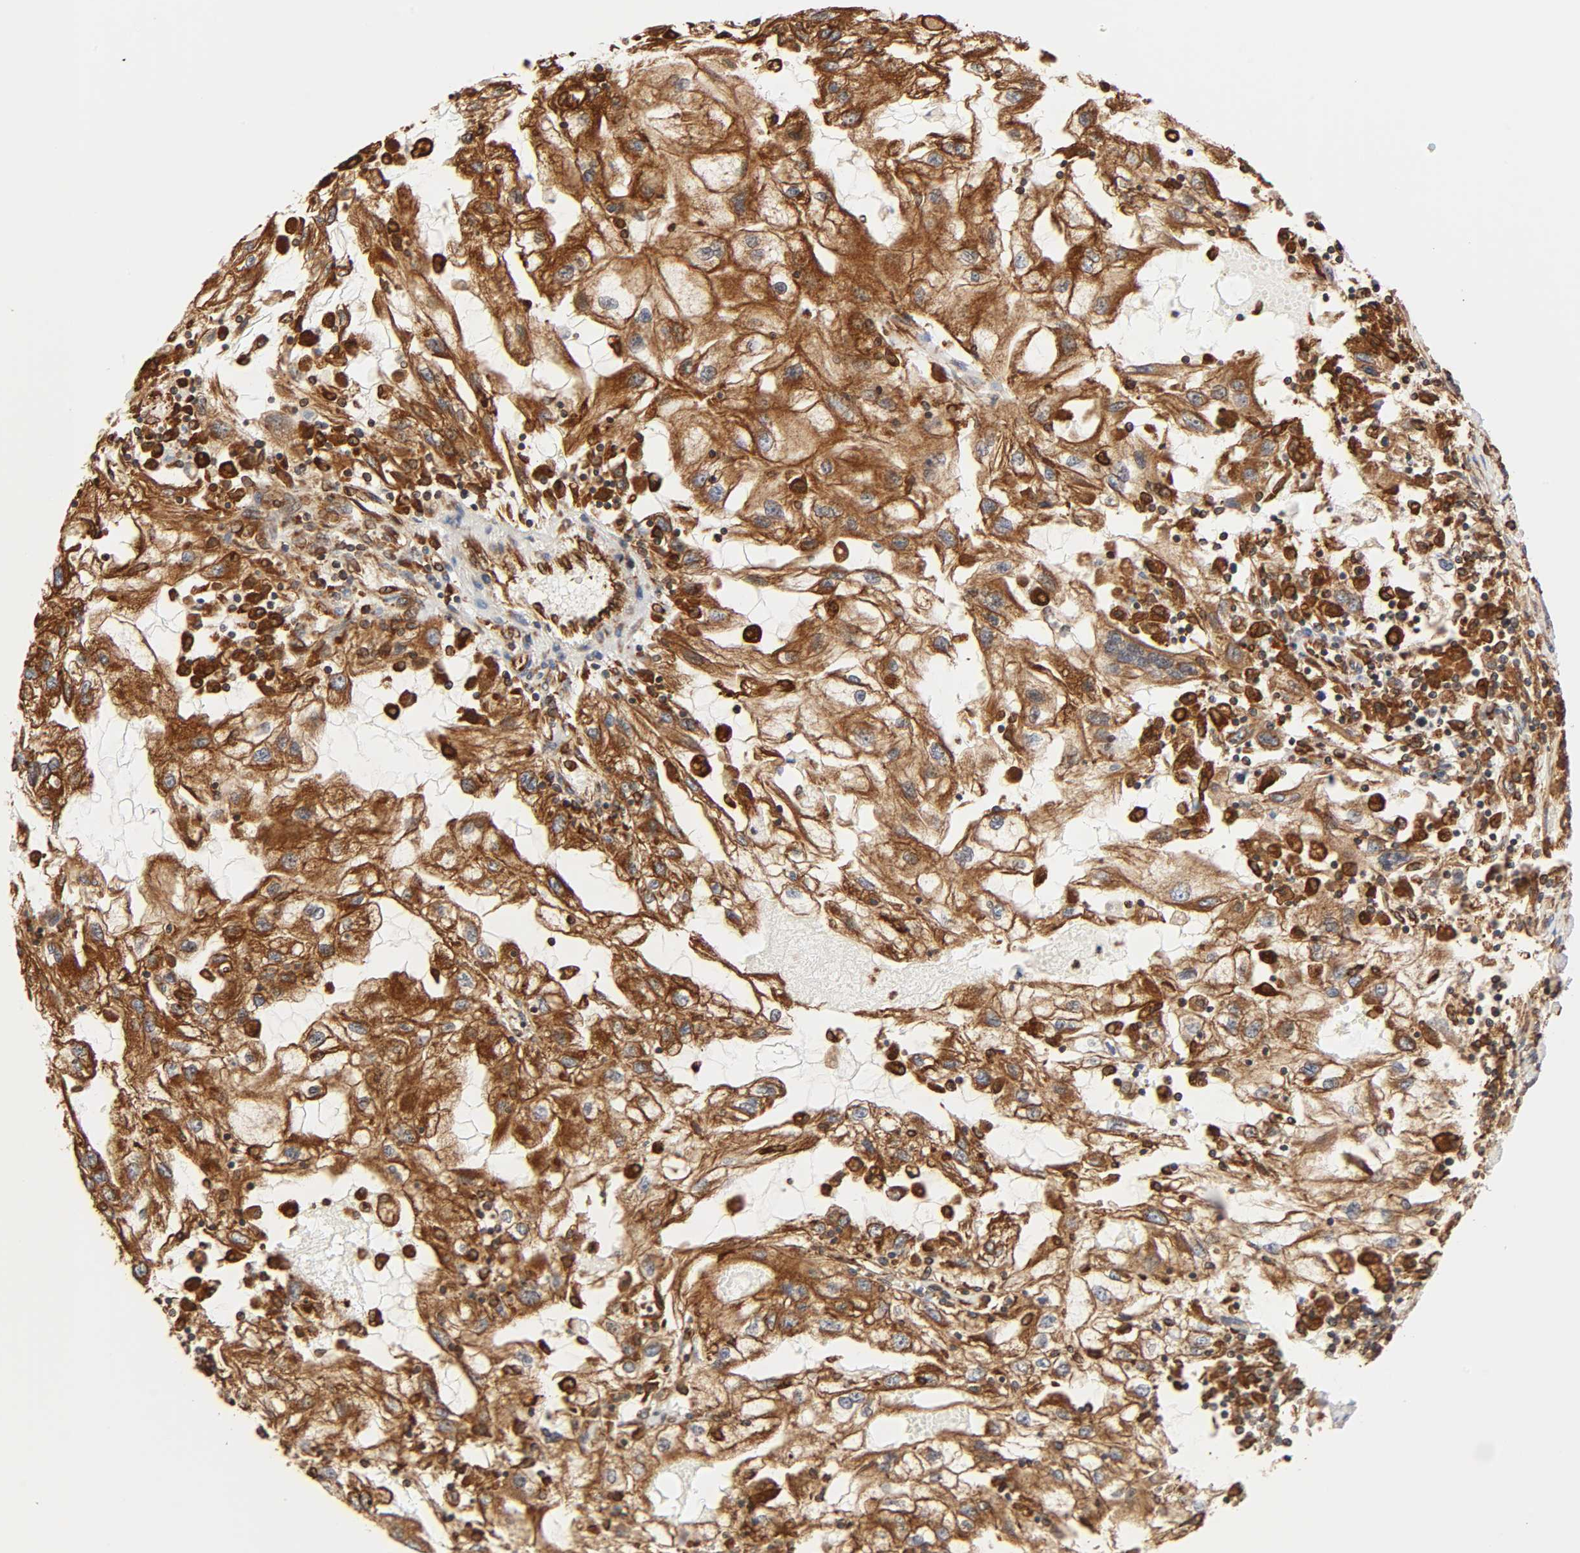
{"staining": {"intensity": "strong", "quantity": ">75%", "location": "cytoplasmic/membranous"}, "tissue": "renal cancer", "cell_type": "Tumor cells", "image_type": "cancer", "snomed": [{"axis": "morphology", "description": "Normal tissue, NOS"}, {"axis": "morphology", "description": "Adenocarcinoma, NOS"}, {"axis": "topography", "description": "Kidney"}], "caption": "Adenocarcinoma (renal) was stained to show a protein in brown. There is high levels of strong cytoplasmic/membranous expression in approximately >75% of tumor cells.", "gene": "BCAP31", "patient": {"sex": "male", "age": 71}}